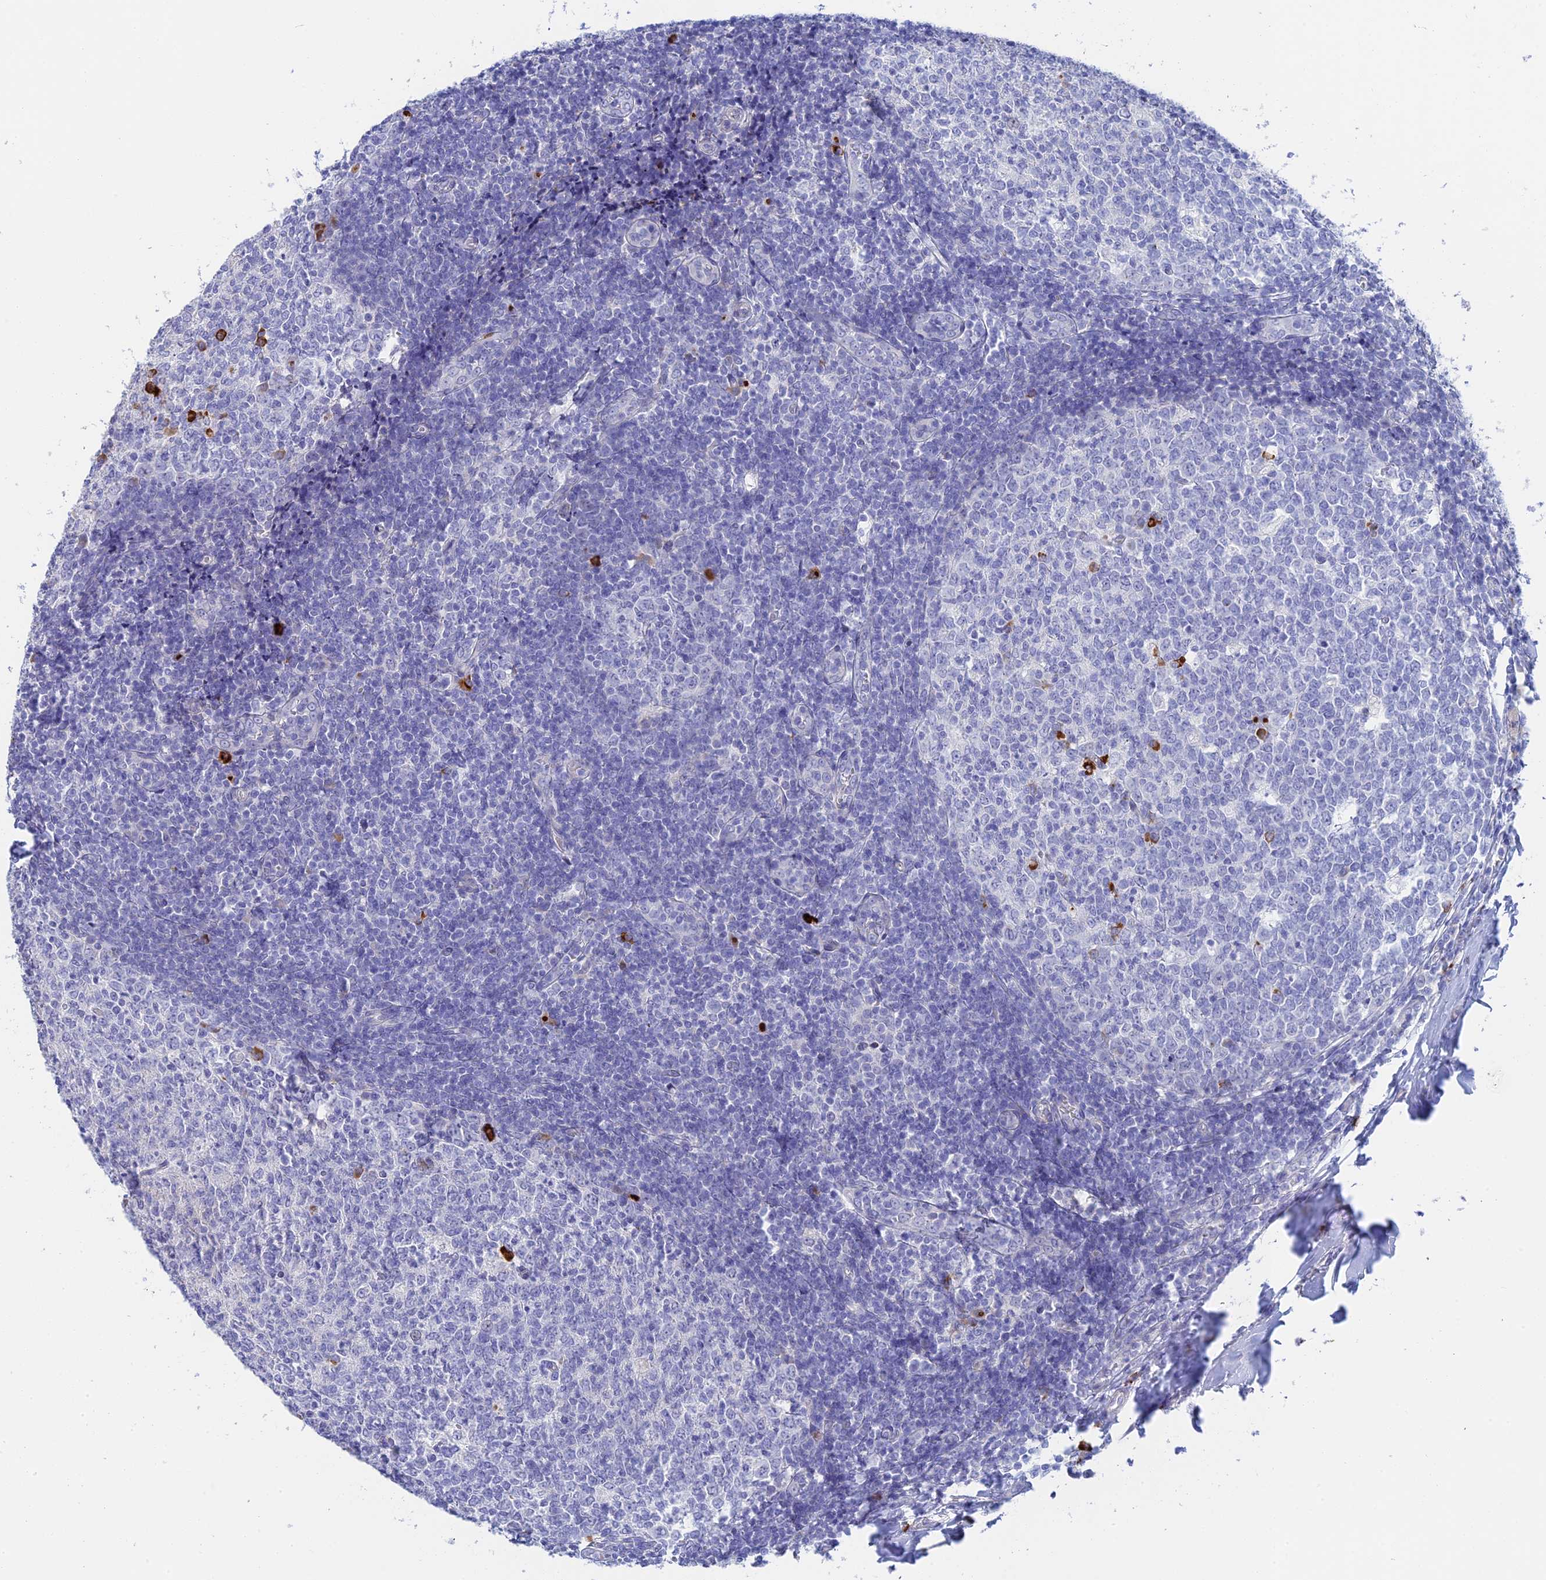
{"staining": {"intensity": "negative", "quantity": "none", "location": "none"}, "tissue": "tonsil", "cell_type": "Germinal center cells", "image_type": "normal", "snomed": [{"axis": "morphology", "description": "Normal tissue, NOS"}, {"axis": "topography", "description": "Tonsil"}], "caption": "Immunohistochemistry of normal human tonsil reveals no expression in germinal center cells. The staining was performed using DAB (3,3'-diaminobenzidine) to visualize the protein expression in brown, while the nuclei were stained in blue with hematoxylin (Magnification: 20x).", "gene": "CEP152", "patient": {"sex": "female", "age": 19}}